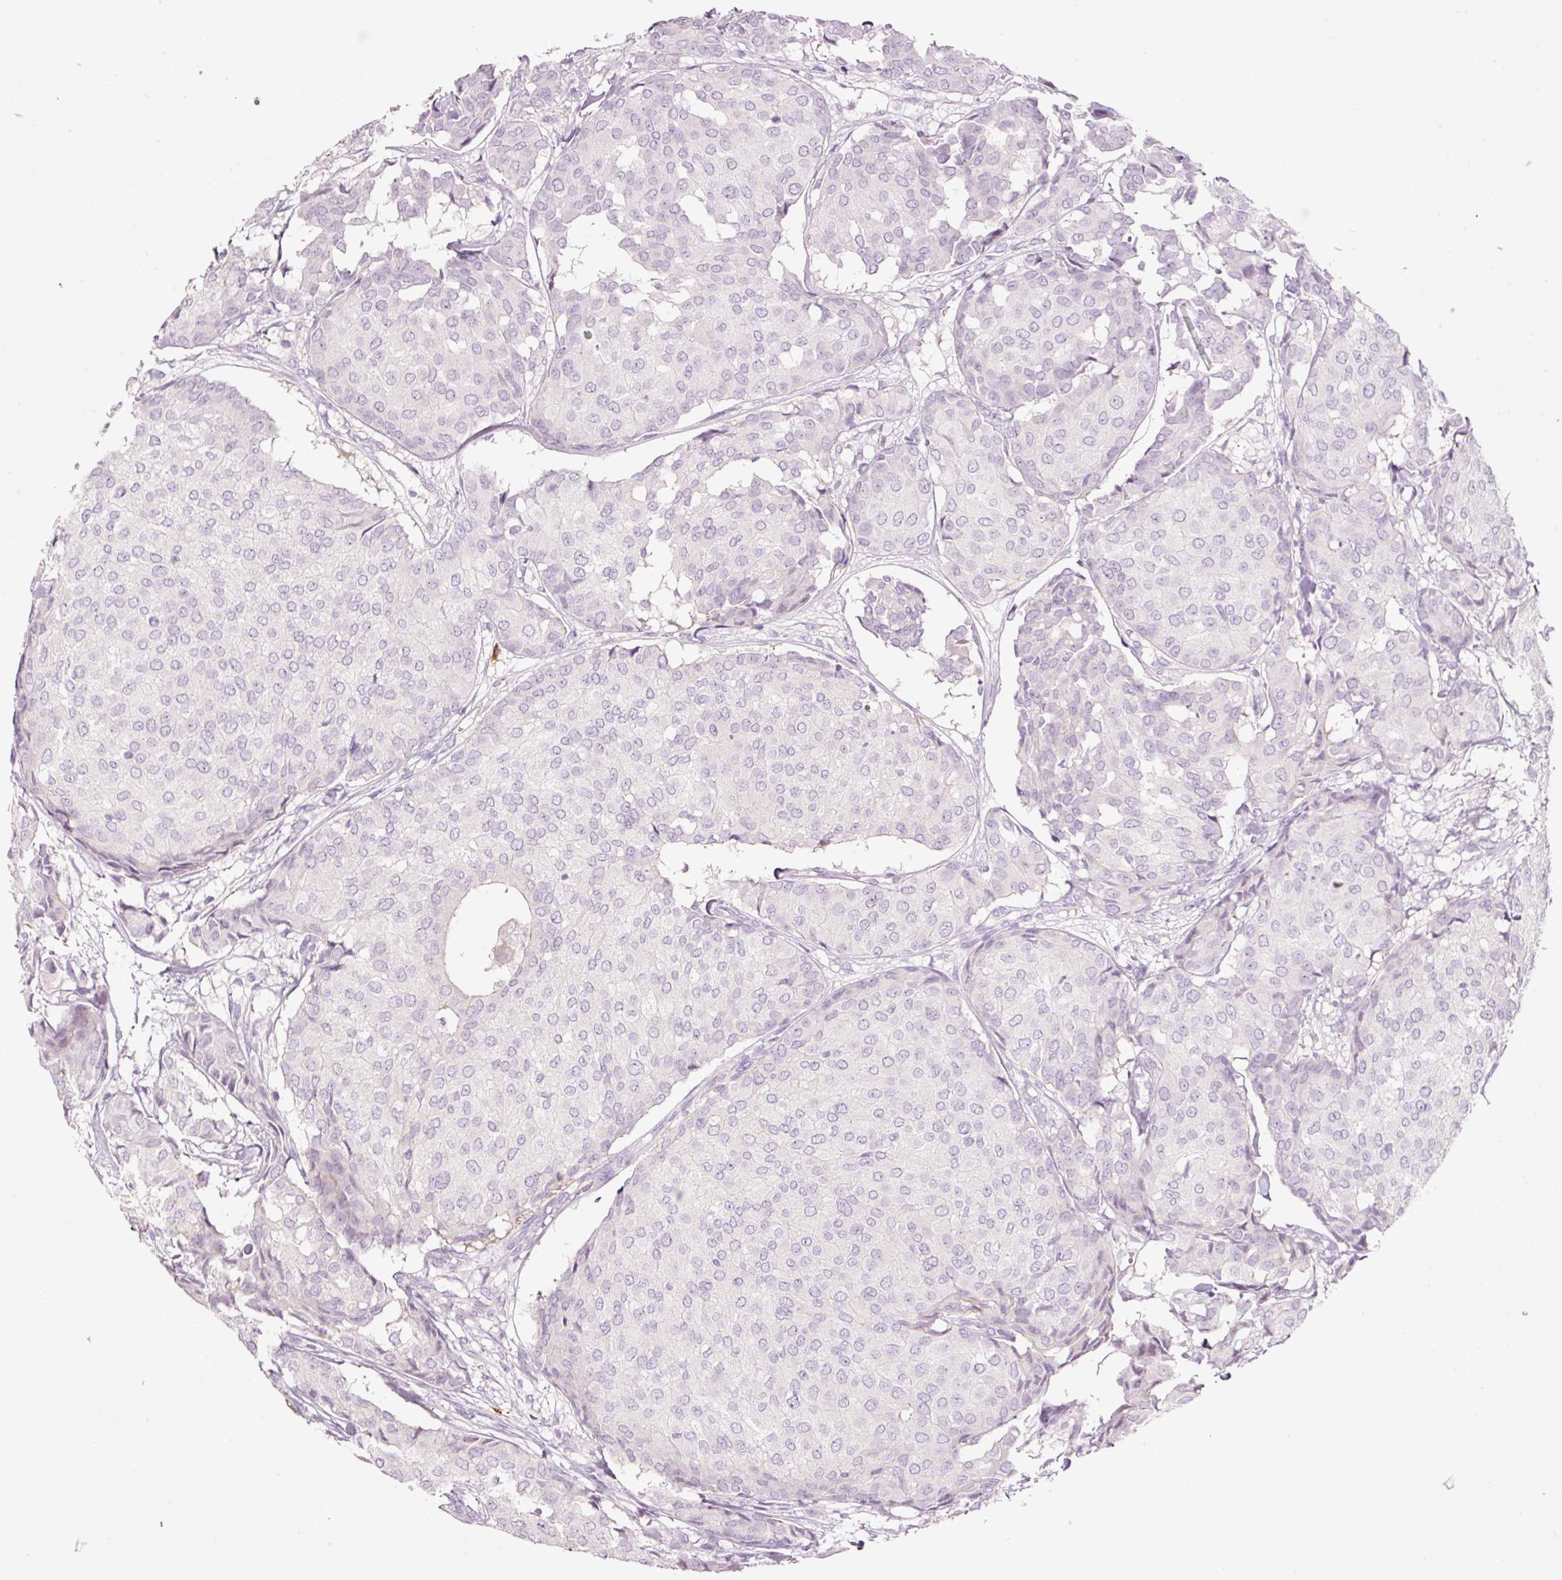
{"staining": {"intensity": "negative", "quantity": "none", "location": "none"}, "tissue": "breast cancer", "cell_type": "Tumor cells", "image_type": "cancer", "snomed": [{"axis": "morphology", "description": "Duct carcinoma"}, {"axis": "topography", "description": "Breast"}], "caption": "A photomicrograph of human breast cancer (invasive ductal carcinoma) is negative for staining in tumor cells.", "gene": "CMA1", "patient": {"sex": "female", "age": 75}}